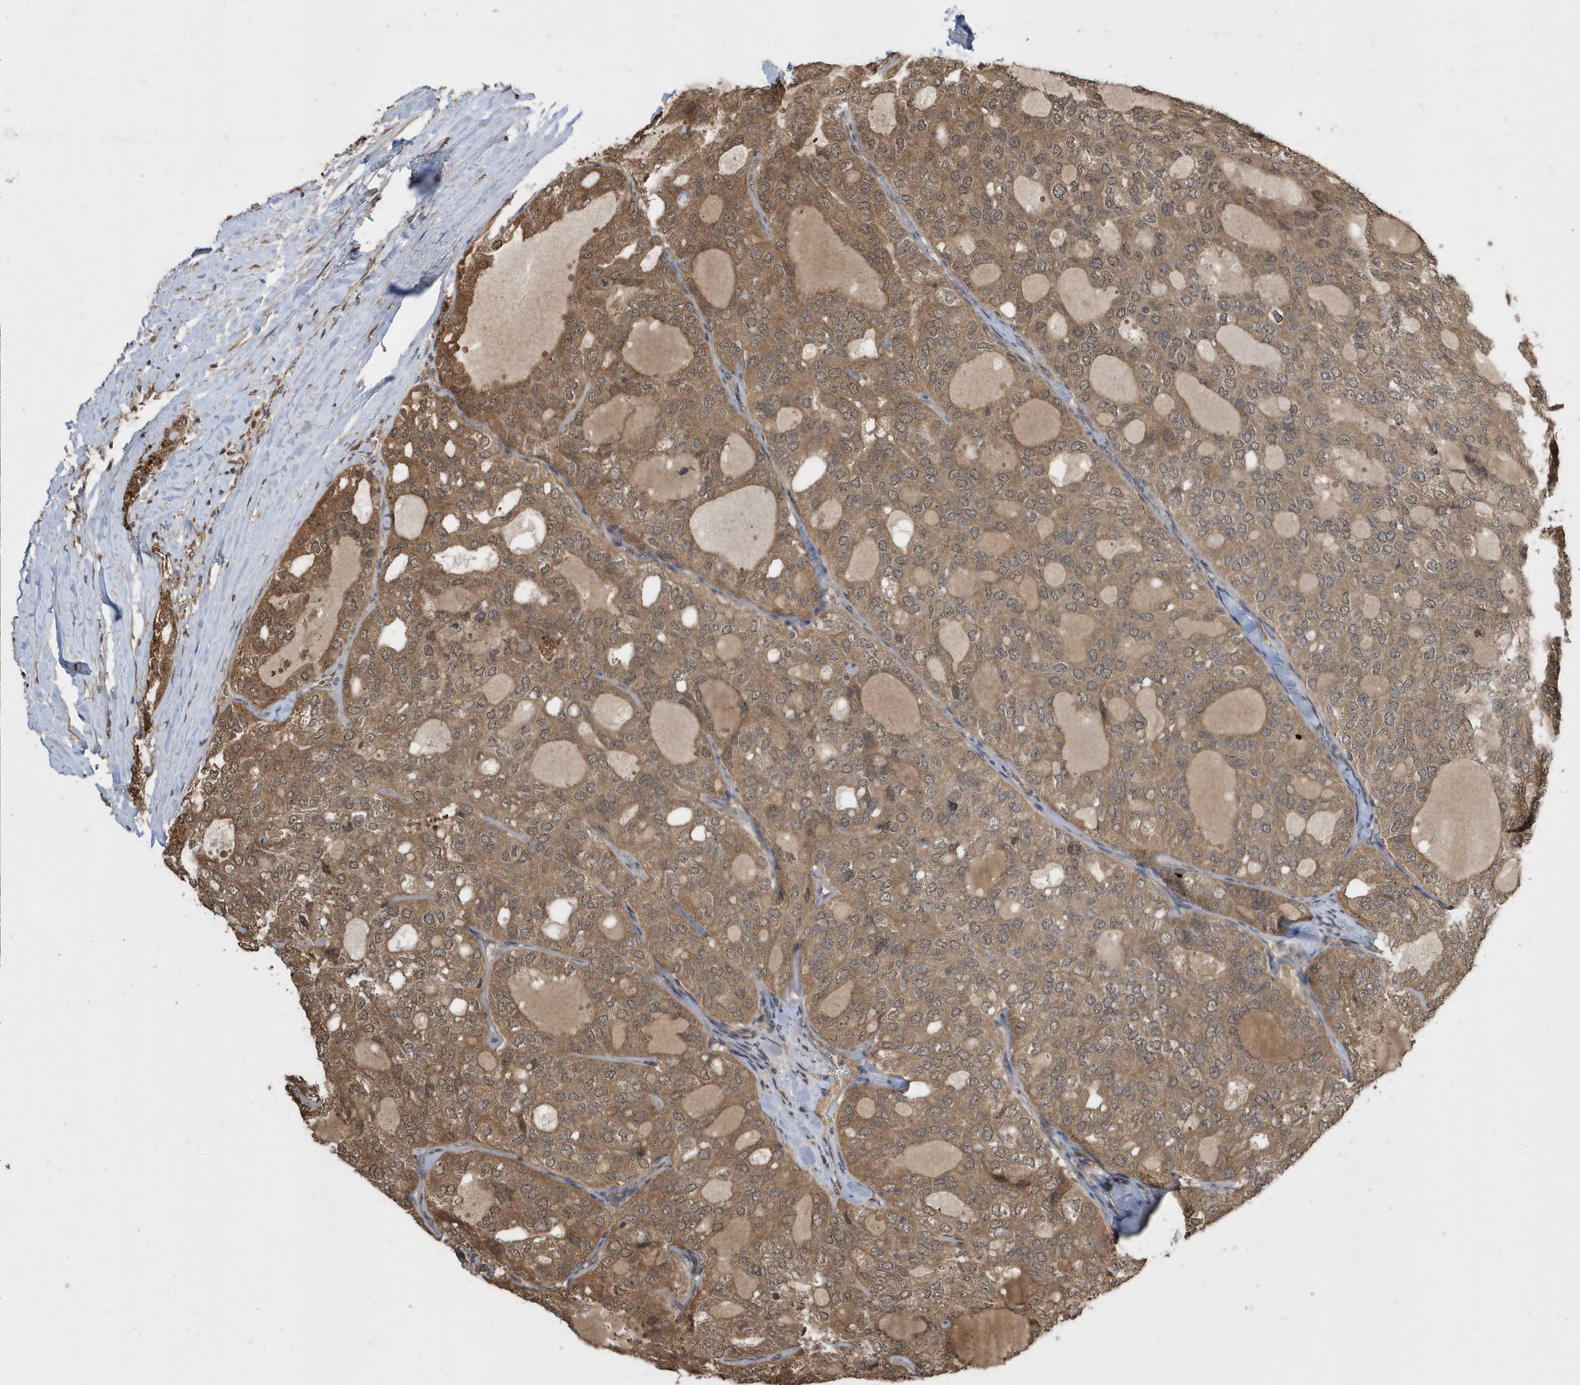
{"staining": {"intensity": "moderate", "quantity": ">75%", "location": "cytoplasmic/membranous"}, "tissue": "thyroid cancer", "cell_type": "Tumor cells", "image_type": "cancer", "snomed": [{"axis": "morphology", "description": "Follicular adenoma carcinoma, NOS"}, {"axis": "topography", "description": "Thyroid gland"}], "caption": "A brown stain highlights moderate cytoplasmic/membranous expression of a protein in human follicular adenoma carcinoma (thyroid) tumor cells.", "gene": "WASHC5", "patient": {"sex": "male", "age": 75}}